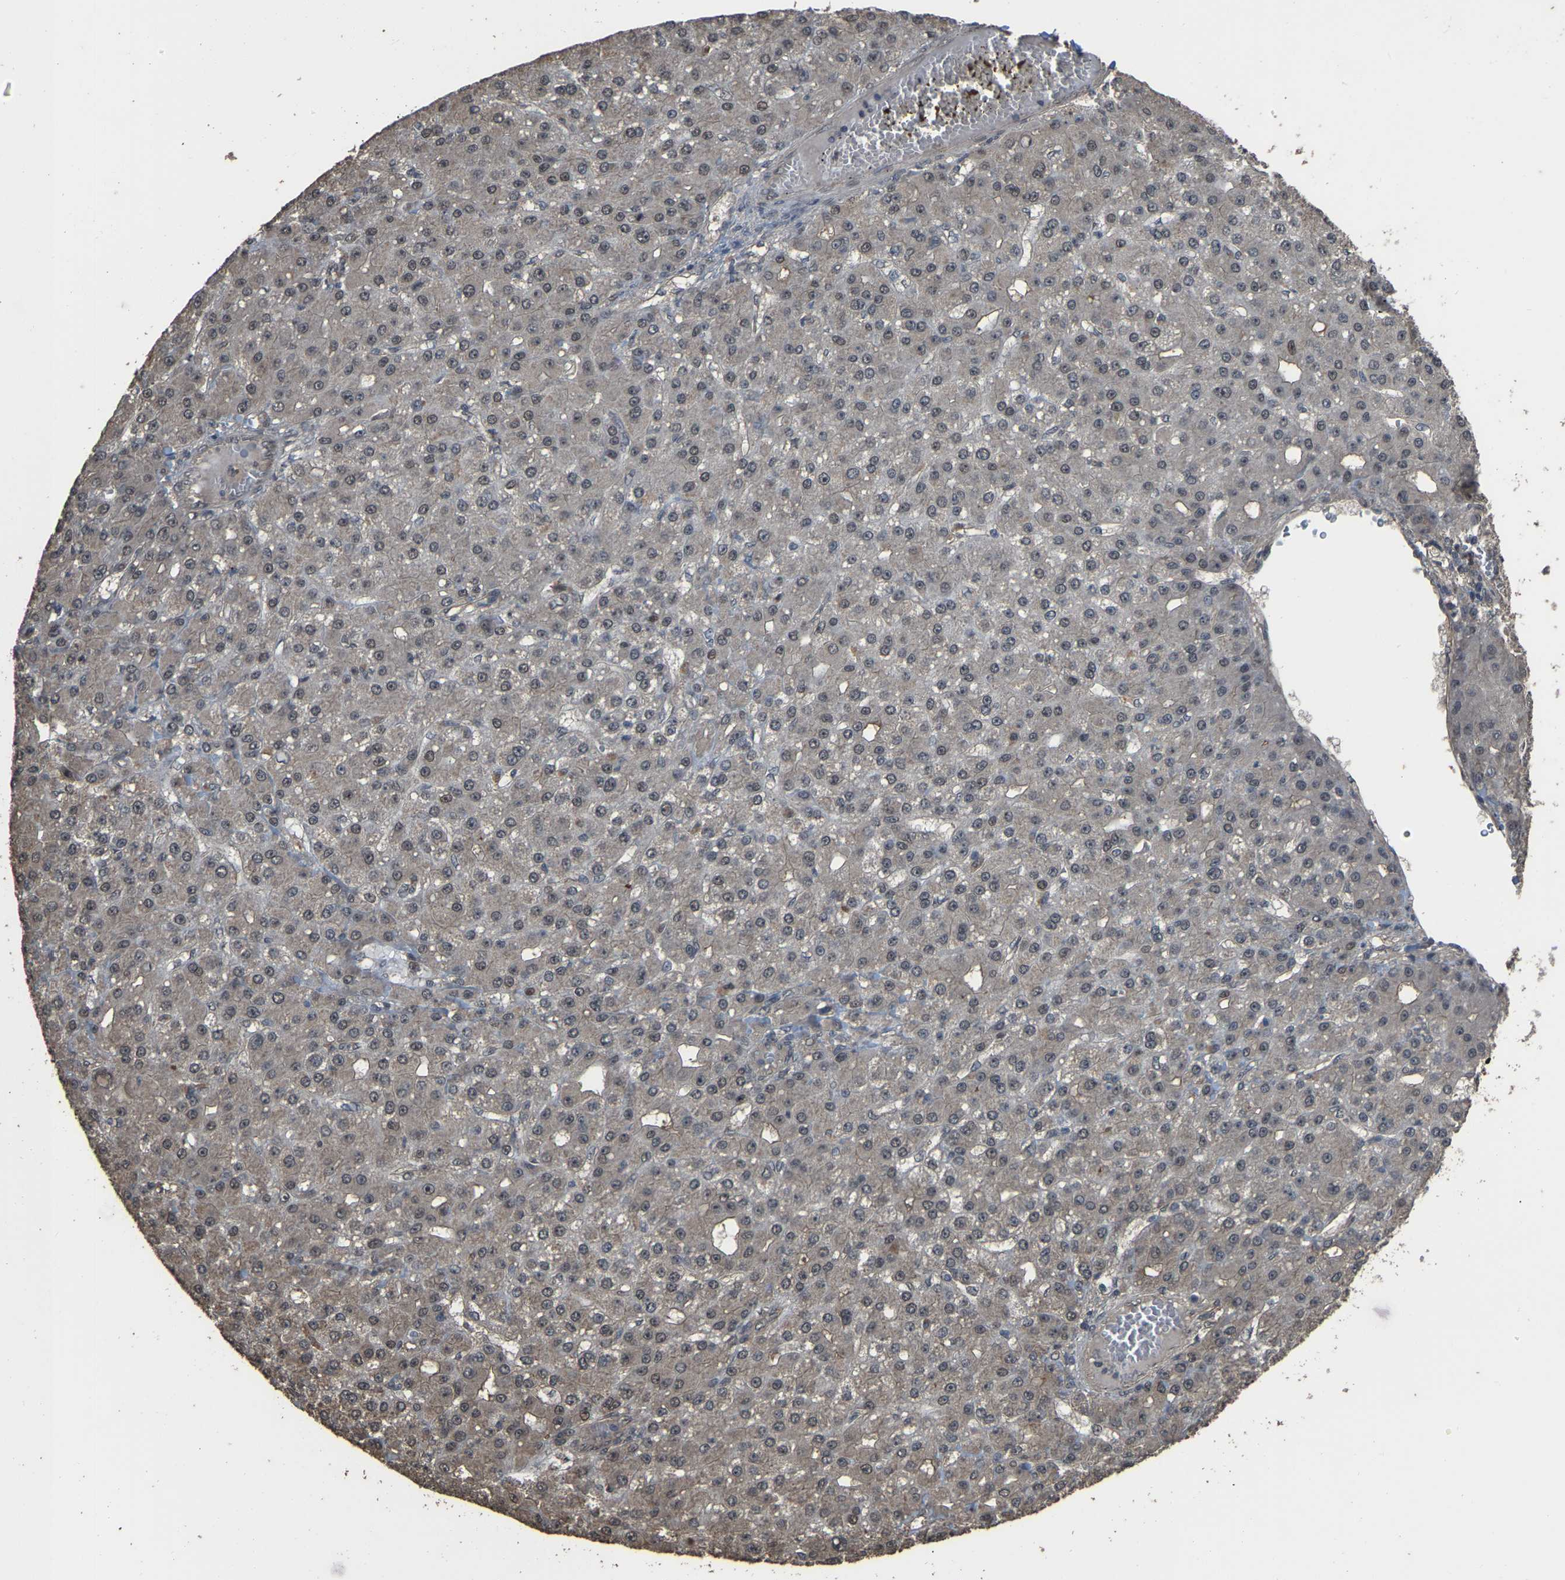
{"staining": {"intensity": "weak", "quantity": "25%-75%", "location": "cytoplasmic/membranous"}, "tissue": "liver cancer", "cell_type": "Tumor cells", "image_type": "cancer", "snomed": [{"axis": "morphology", "description": "Carcinoma, Hepatocellular, NOS"}, {"axis": "topography", "description": "Liver"}], "caption": "Immunohistochemistry of human hepatocellular carcinoma (liver) shows low levels of weak cytoplasmic/membranous positivity in approximately 25%-75% of tumor cells.", "gene": "ARHGAP23", "patient": {"sex": "male", "age": 67}}